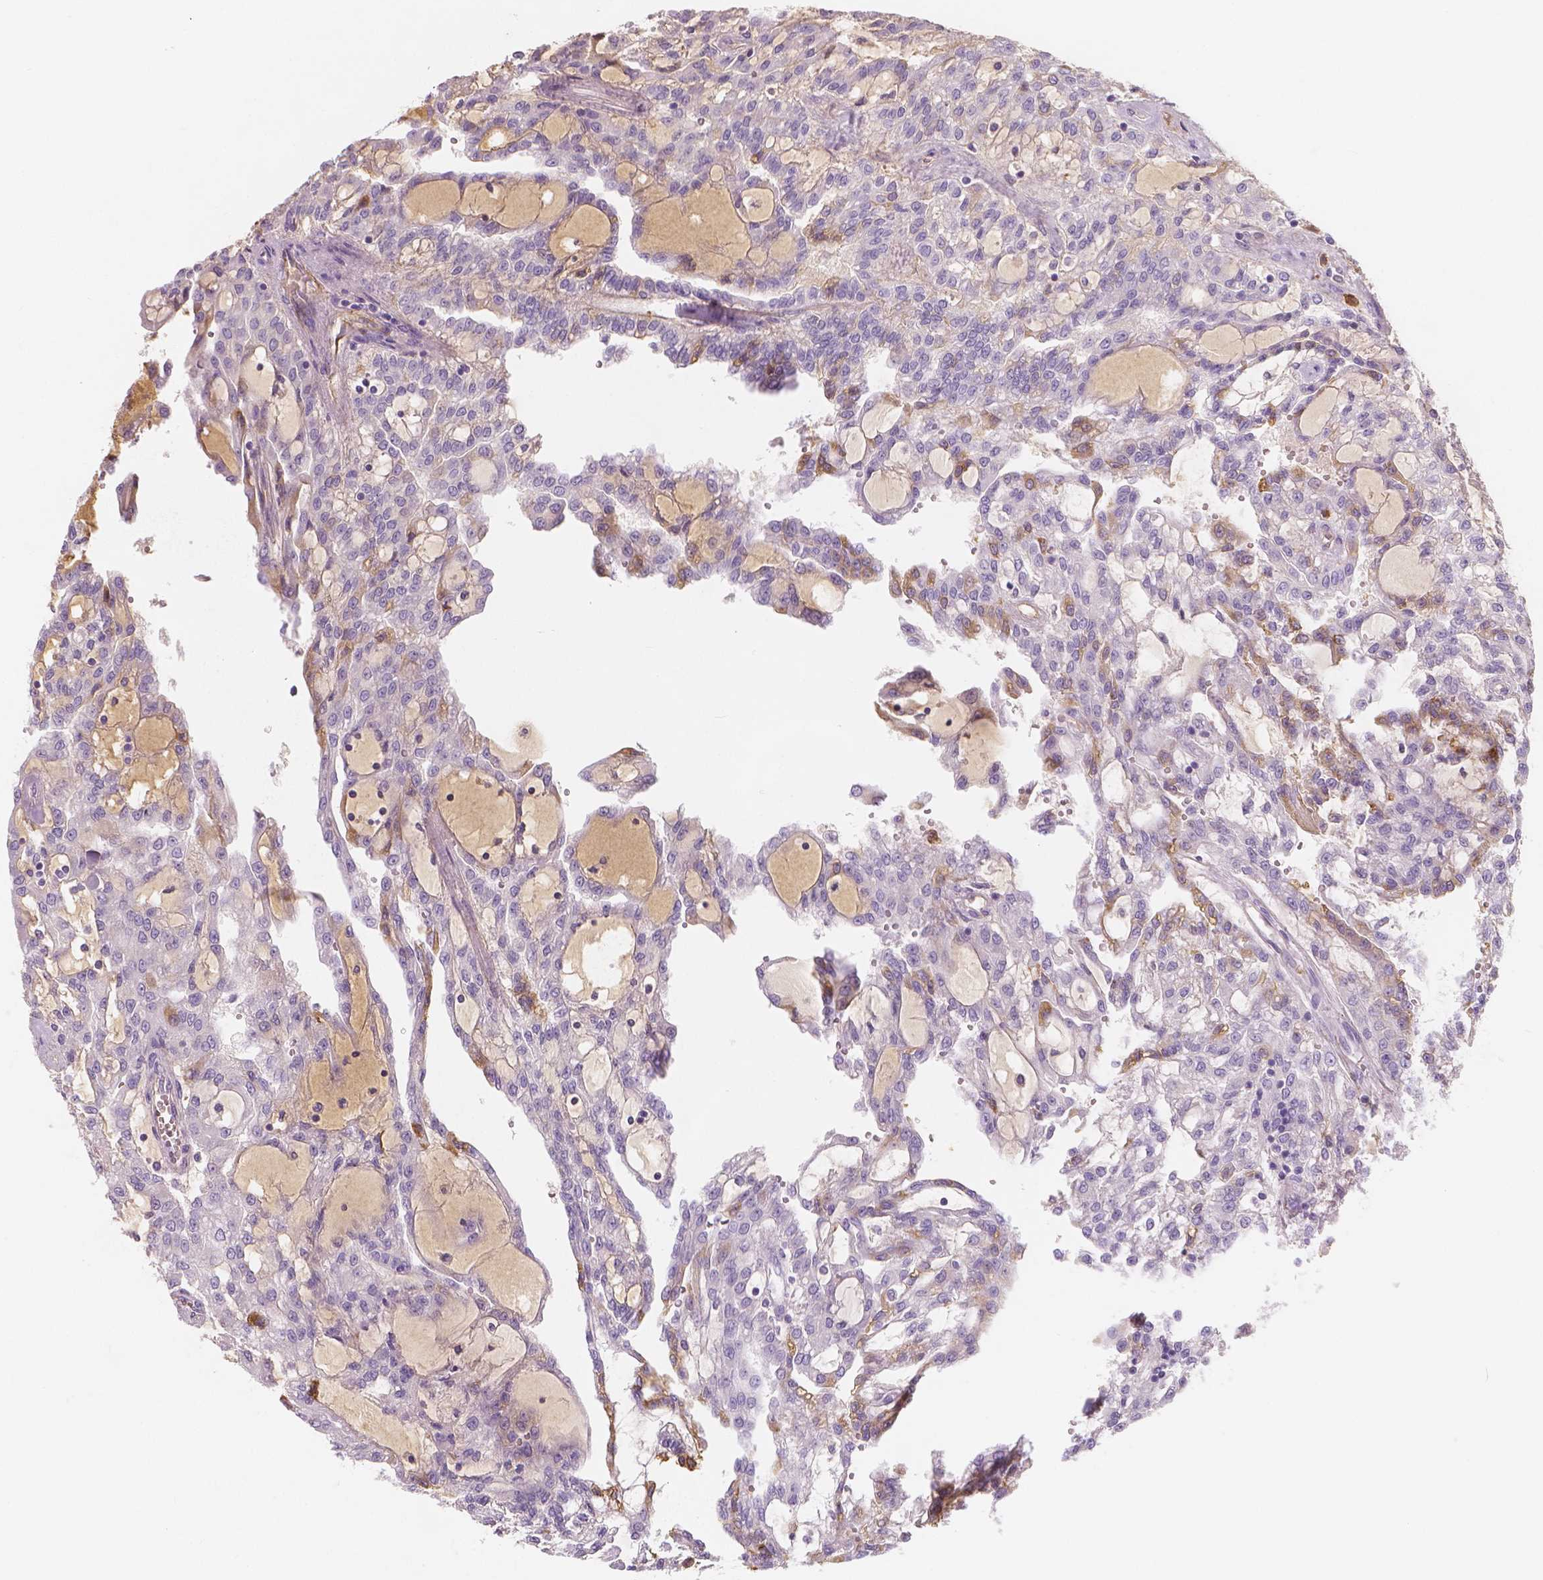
{"staining": {"intensity": "negative", "quantity": "none", "location": "none"}, "tissue": "renal cancer", "cell_type": "Tumor cells", "image_type": "cancer", "snomed": [{"axis": "morphology", "description": "Adenocarcinoma, NOS"}, {"axis": "topography", "description": "Kidney"}], "caption": "DAB (3,3'-diaminobenzidine) immunohistochemical staining of human renal cancer demonstrates no significant positivity in tumor cells.", "gene": "APOA4", "patient": {"sex": "male", "age": 63}}